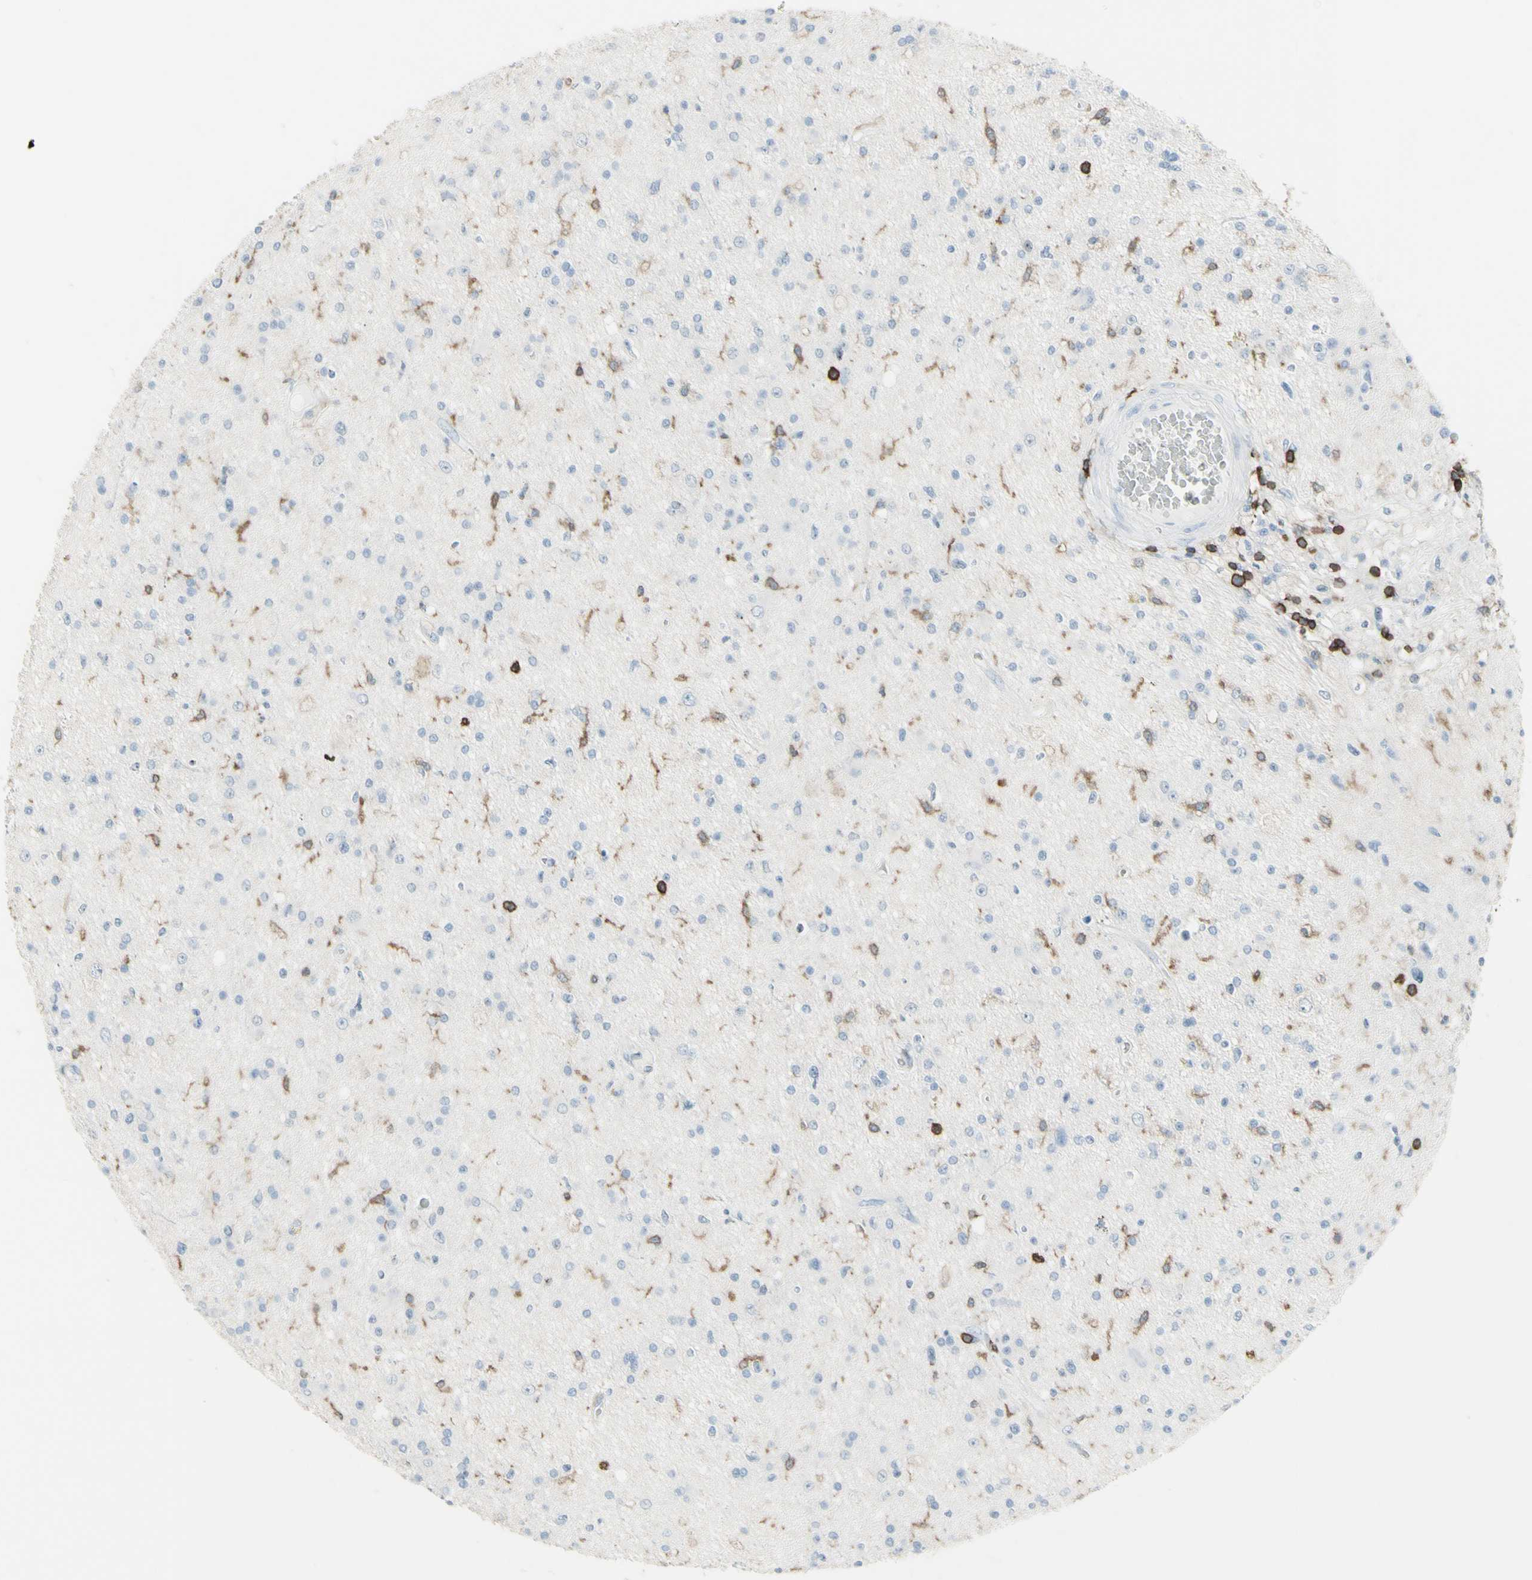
{"staining": {"intensity": "weak", "quantity": "<25%", "location": "cytoplasmic/membranous"}, "tissue": "glioma", "cell_type": "Tumor cells", "image_type": "cancer", "snomed": [{"axis": "morphology", "description": "Glioma, malignant, High grade"}, {"axis": "topography", "description": "Brain"}], "caption": "This is an IHC photomicrograph of glioma. There is no staining in tumor cells.", "gene": "NRG1", "patient": {"sex": "male", "age": 33}}